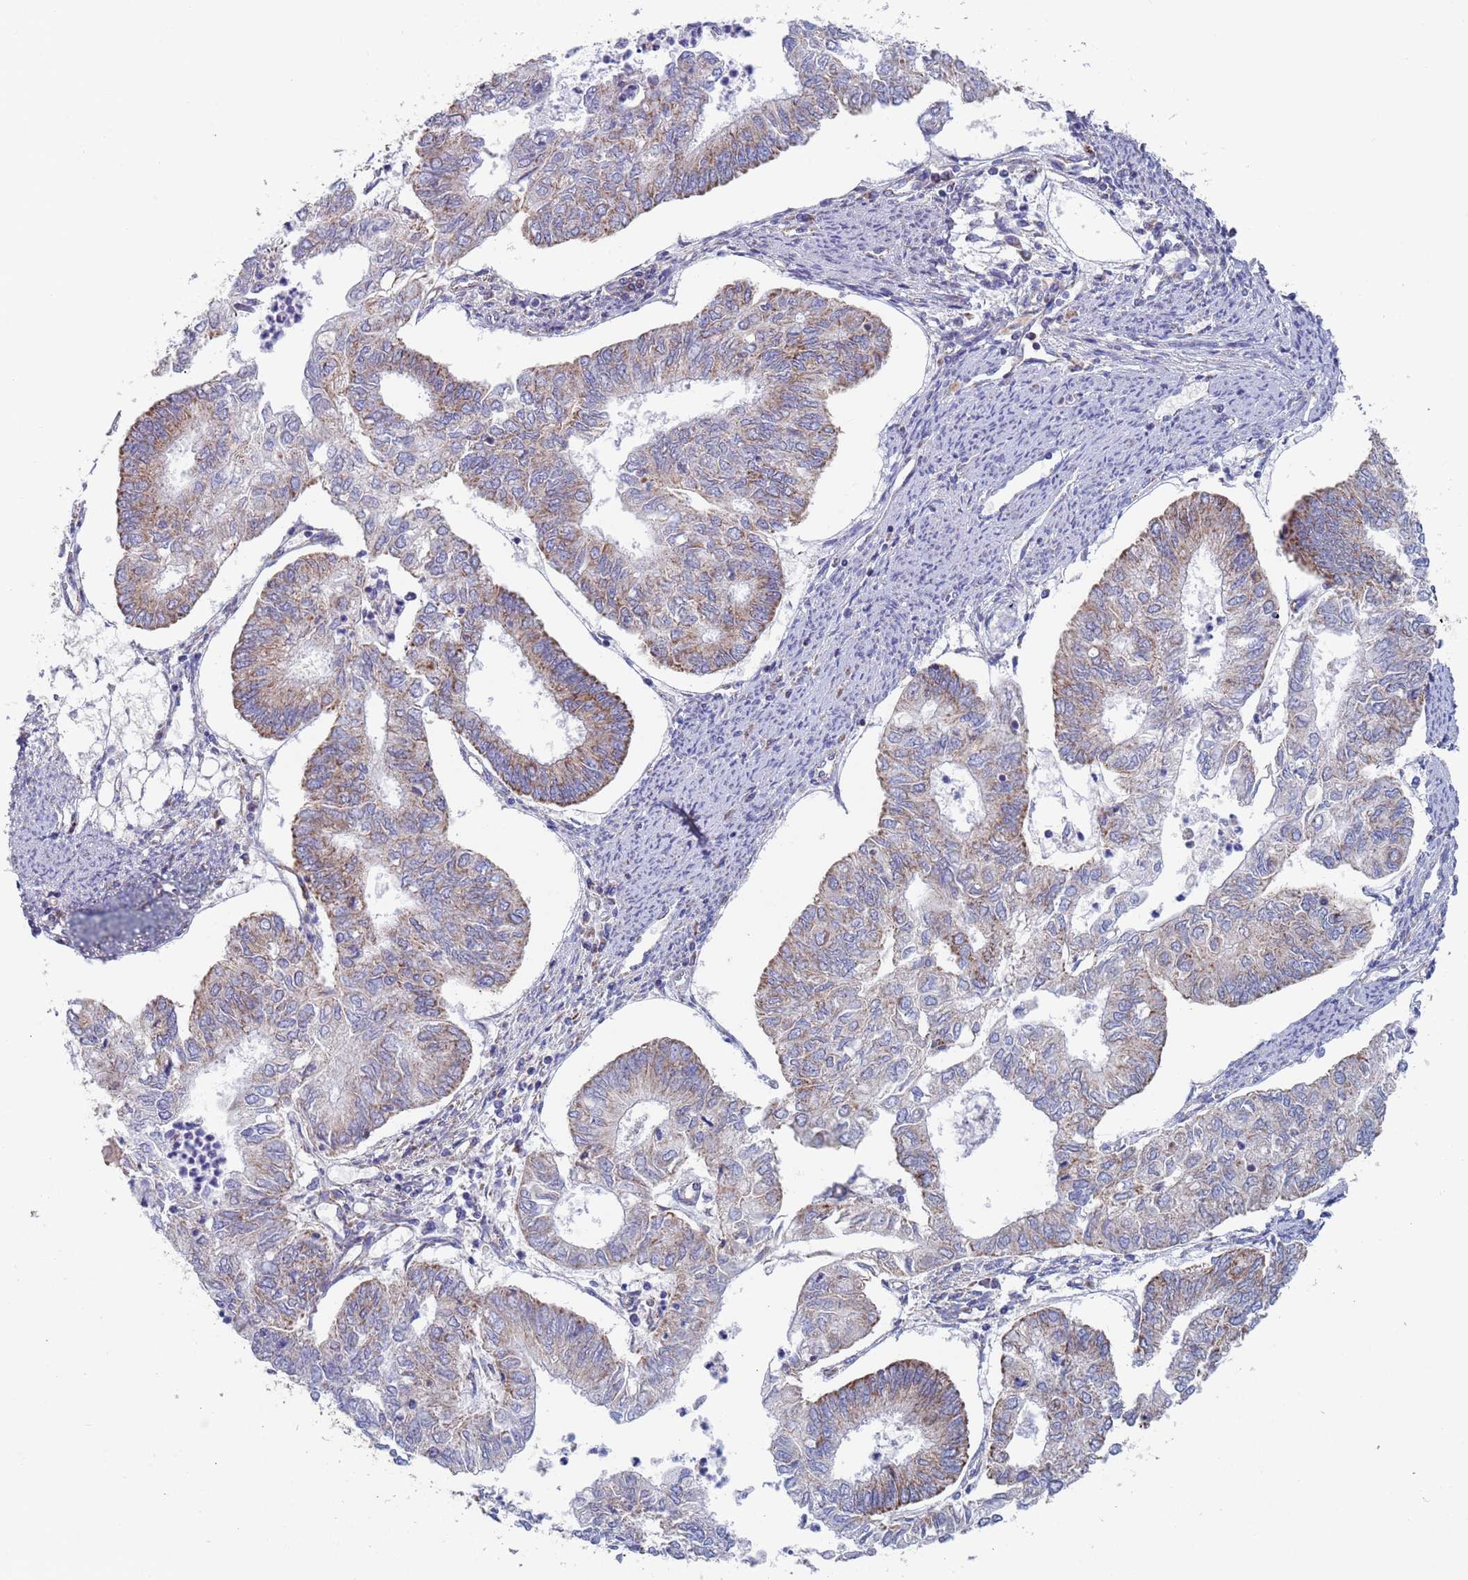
{"staining": {"intensity": "moderate", "quantity": "25%-75%", "location": "cytoplasmic/membranous"}, "tissue": "endometrial cancer", "cell_type": "Tumor cells", "image_type": "cancer", "snomed": [{"axis": "morphology", "description": "Adenocarcinoma, NOS"}, {"axis": "topography", "description": "Endometrium"}], "caption": "Moderate cytoplasmic/membranous positivity is identified in approximately 25%-75% of tumor cells in adenocarcinoma (endometrial). Immunohistochemistry stains the protein in brown and the nuclei are stained blue.", "gene": "MRPL22", "patient": {"sex": "female", "age": 68}}